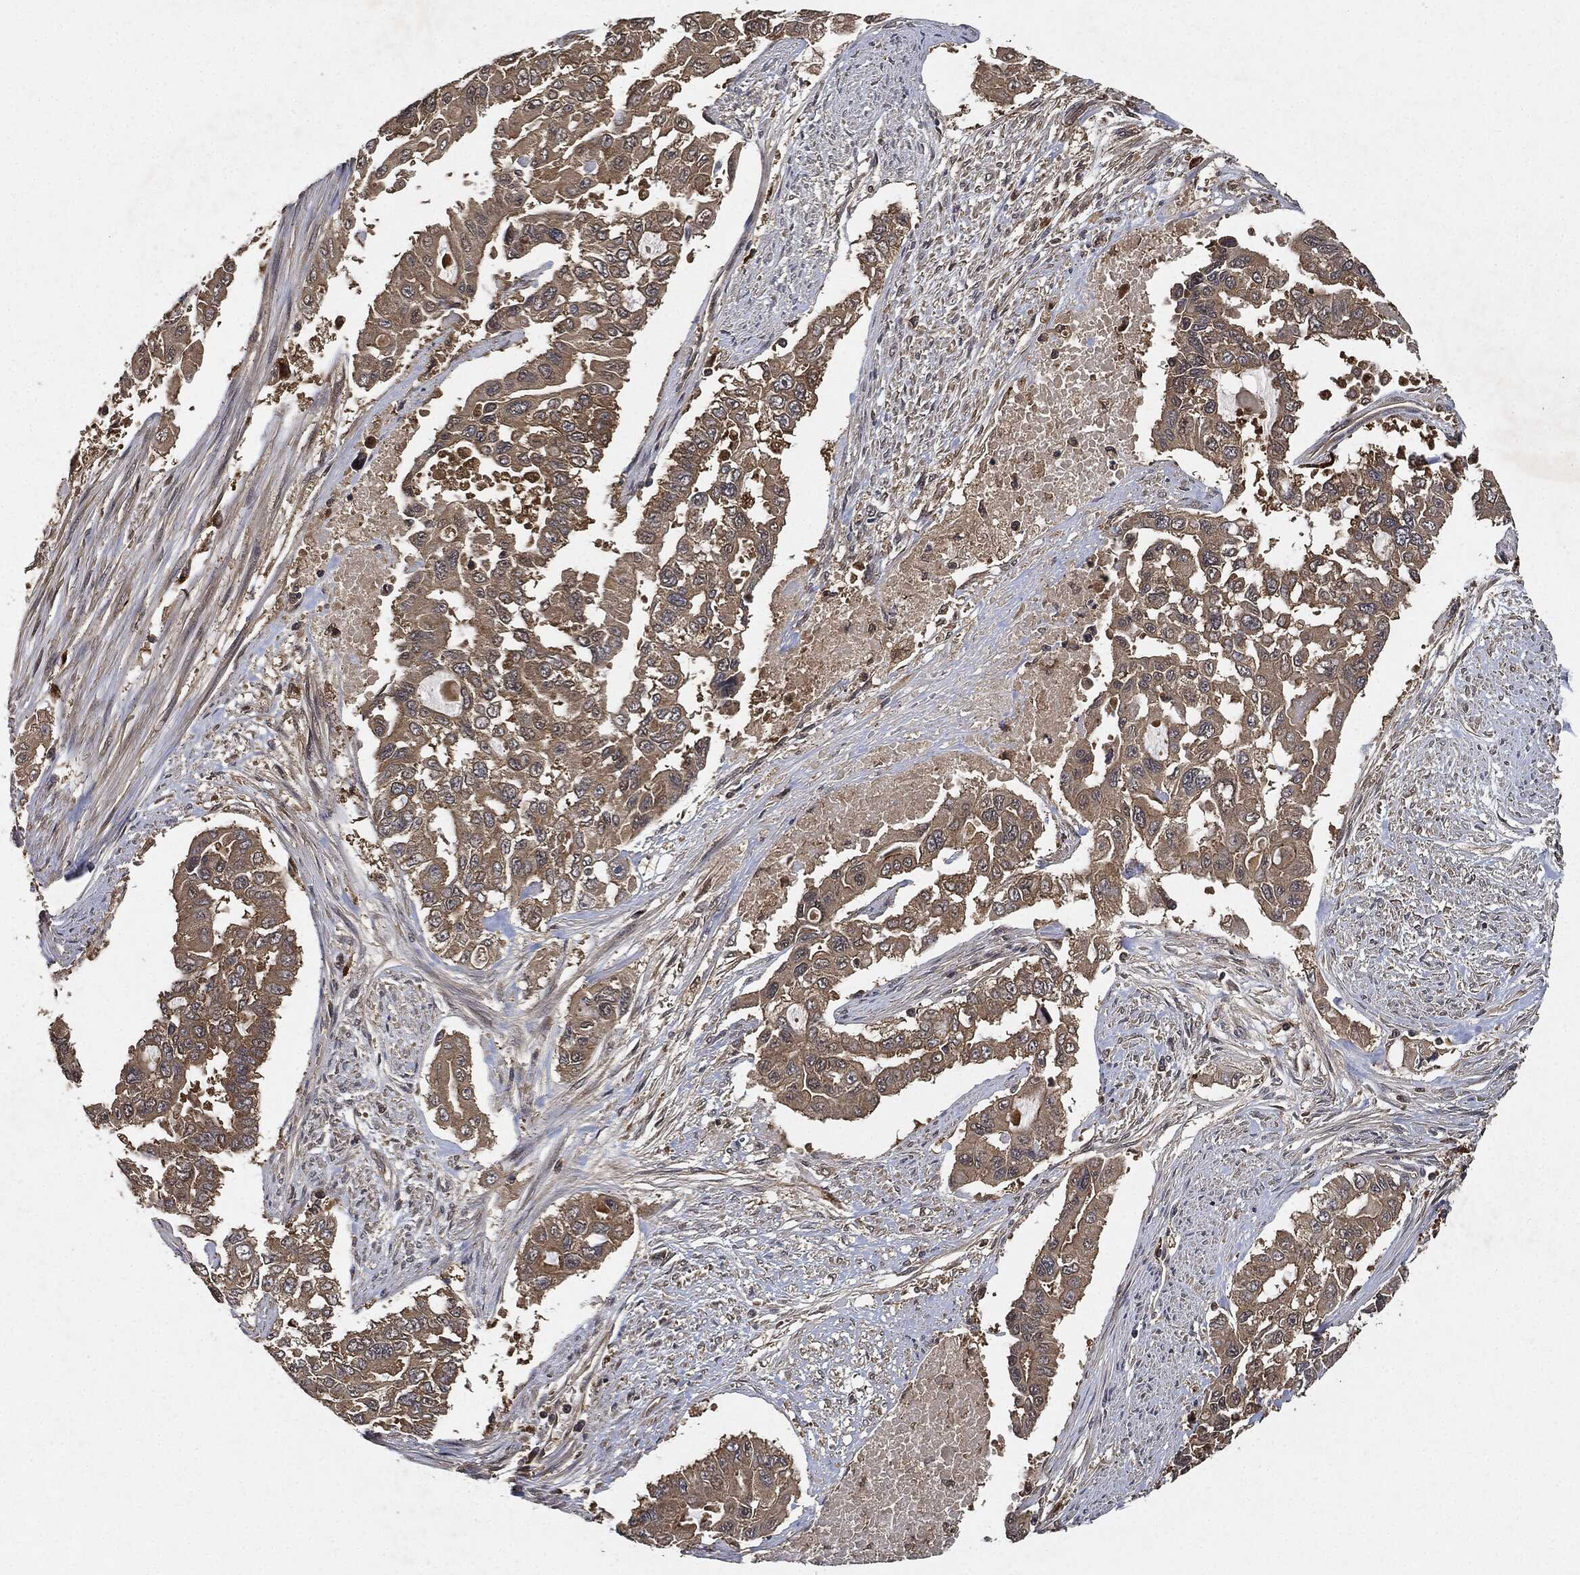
{"staining": {"intensity": "weak", "quantity": ">75%", "location": "cytoplasmic/membranous"}, "tissue": "endometrial cancer", "cell_type": "Tumor cells", "image_type": "cancer", "snomed": [{"axis": "morphology", "description": "Adenocarcinoma, NOS"}, {"axis": "topography", "description": "Uterus"}], "caption": "Endometrial adenocarcinoma tissue demonstrates weak cytoplasmic/membranous staining in about >75% of tumor cells", "gene": "BRAF", "patient": {"sex": "female", "age": 59}}